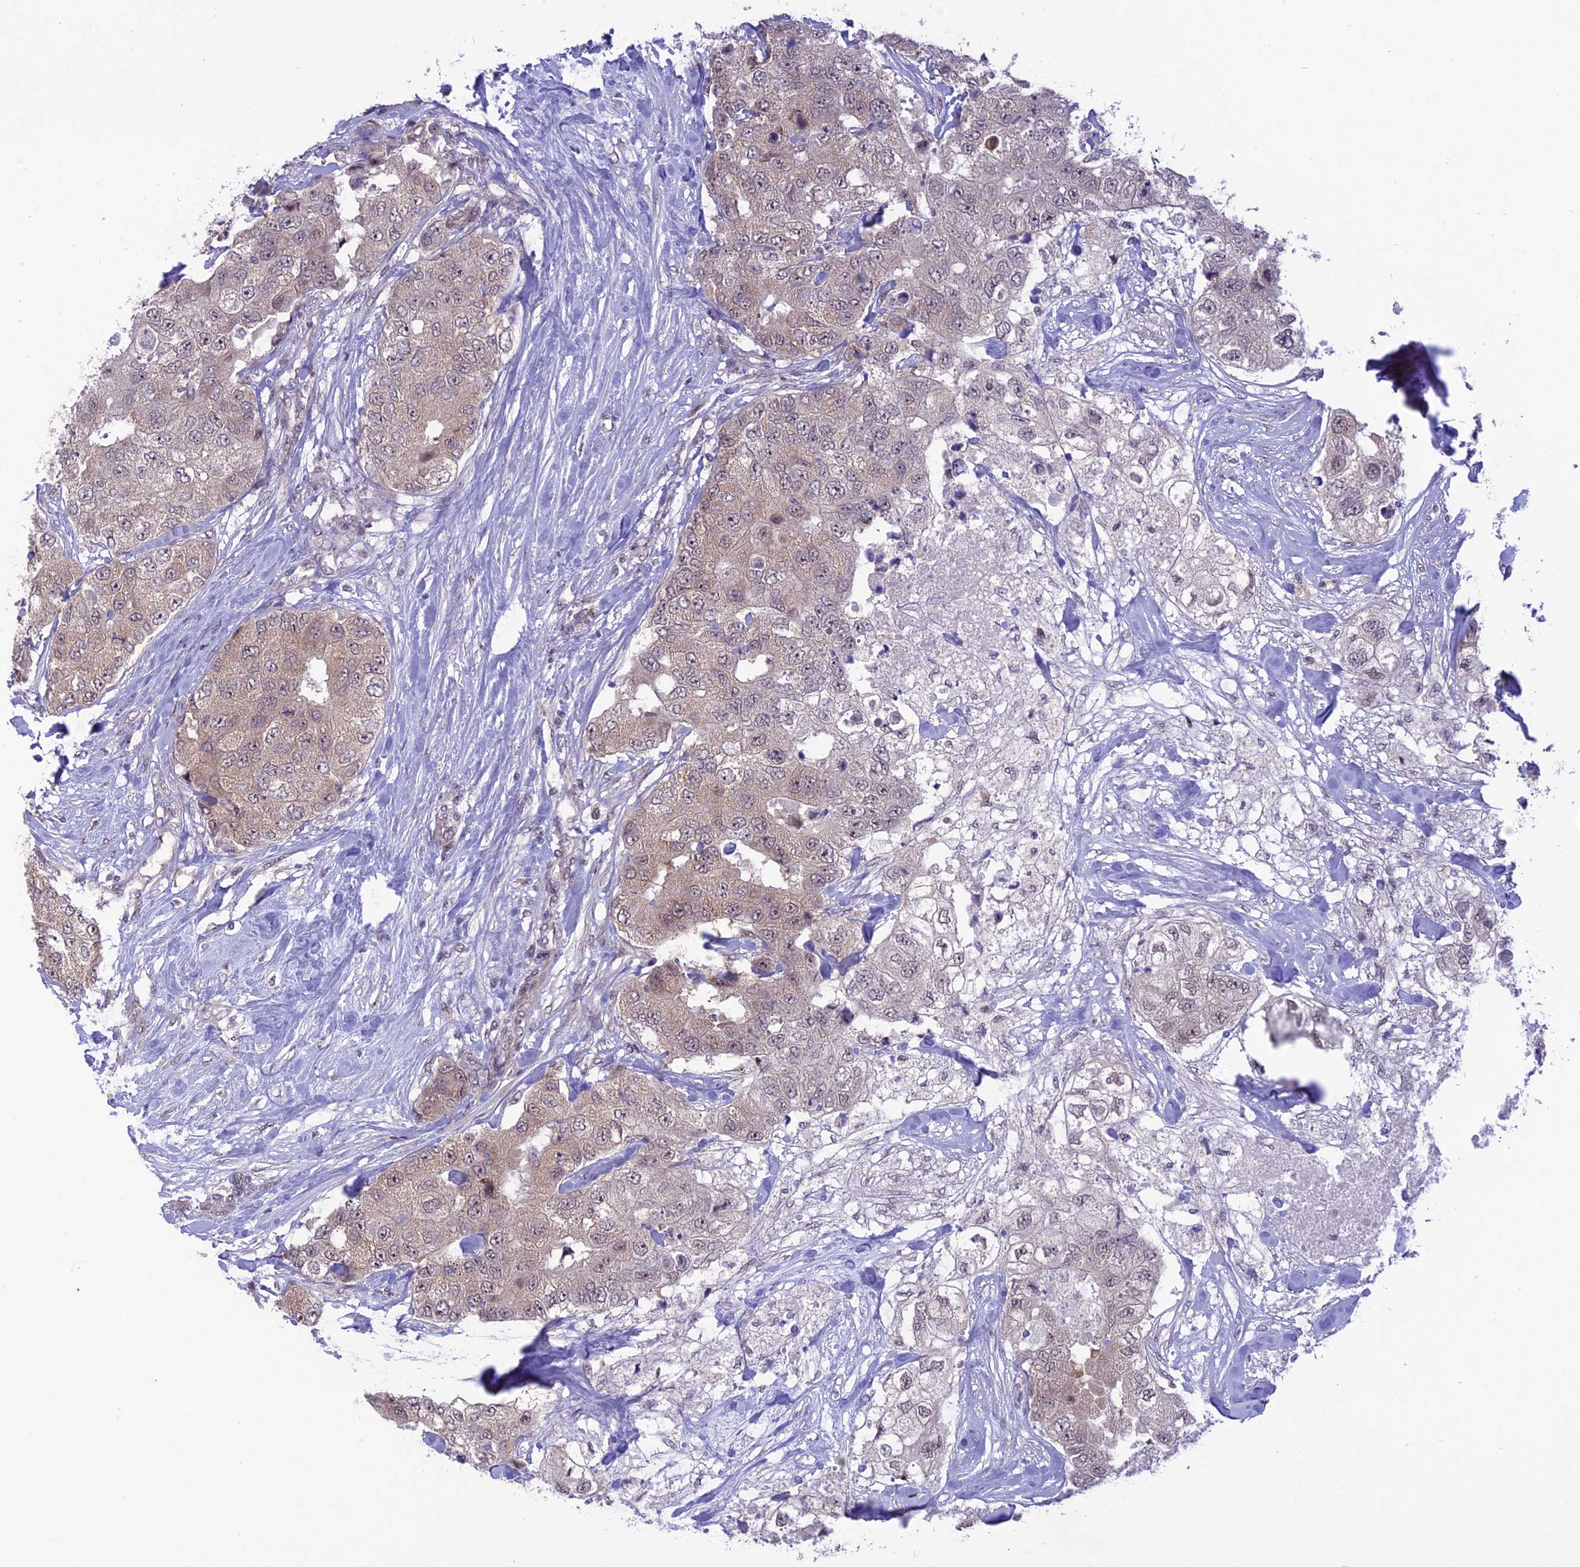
{"staining": {"intensity": "weak", "quantity": "25%-75%", "location": "cytoplasmic/membranous"}, "tissue": "breast cancer", "cell_type": "Tumor cells", "image_type": "cancer", "snomed": [{"axis": "morphology", "description": "Duct carcinoma"}, {"axis": "topography", "description": "Breast"}], "caption": "The histopathology image demonstrates staining of breast cancer (invasive ductal carcinoma), revealing weak cytoplasmic/membranous protein expression (brown color) within tumor cells.", "gene": "ZNF837", "patient": {"sex": "female", "age": 62}}